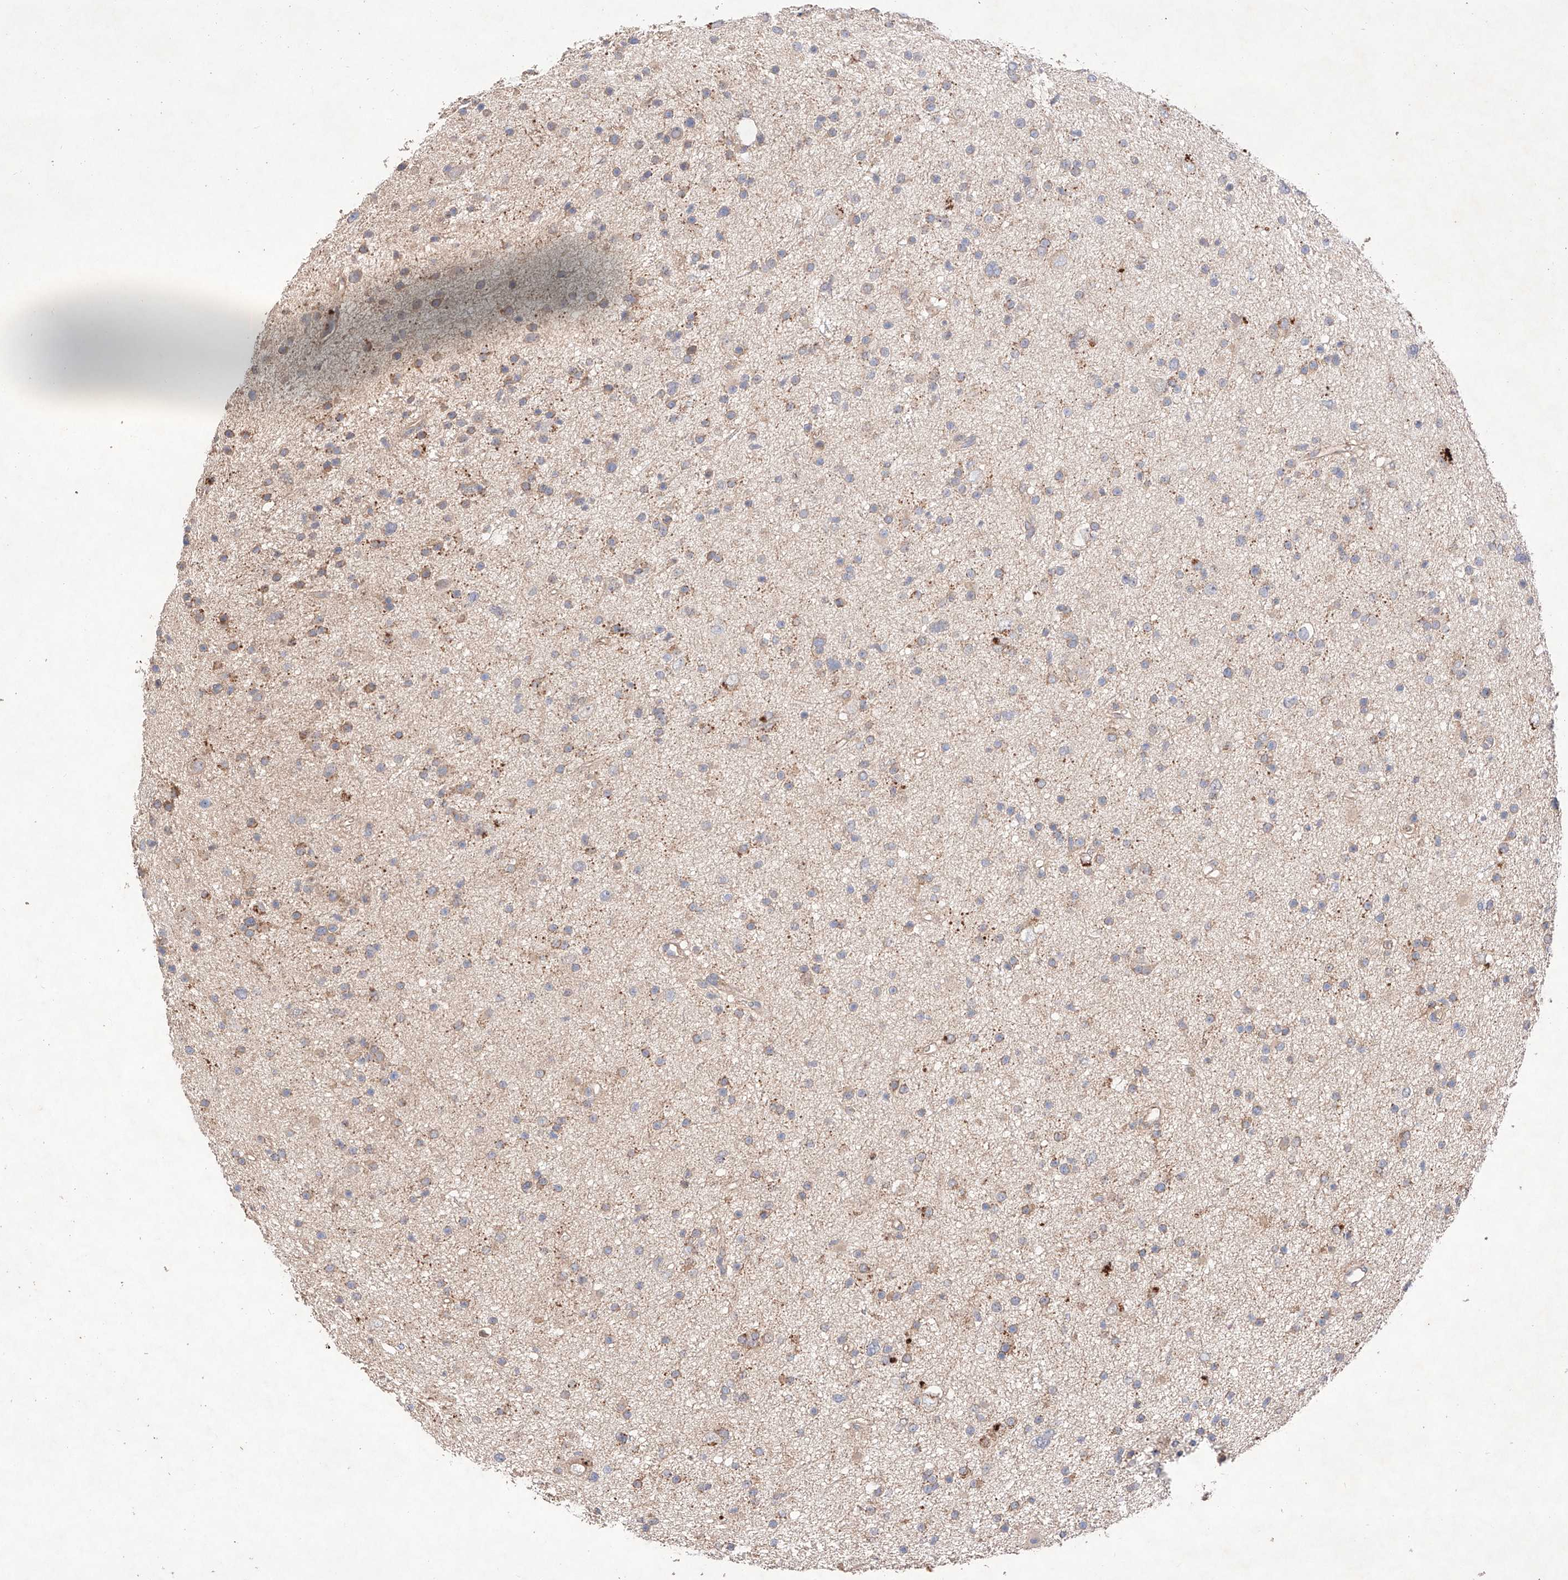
{"staining": {"intensity": "weak", "quantity": "25%-75%", "location": "cytoplasmic/membranous"}, "tissue": "glioma", "cell_type": "Tumor cells", "image_type": "cancer", "snomed": [{"axis": "morphology", "description": "Glioma, malignant, Low grade"}, {"axis": "topography", "description": "Cerebral cortex"}], "caption": "Glioma stained with a protein marker exhibits weak staining in tumor cells.", "gene": "C6orf62", "patient": {"sex": "female", "age": 39}}